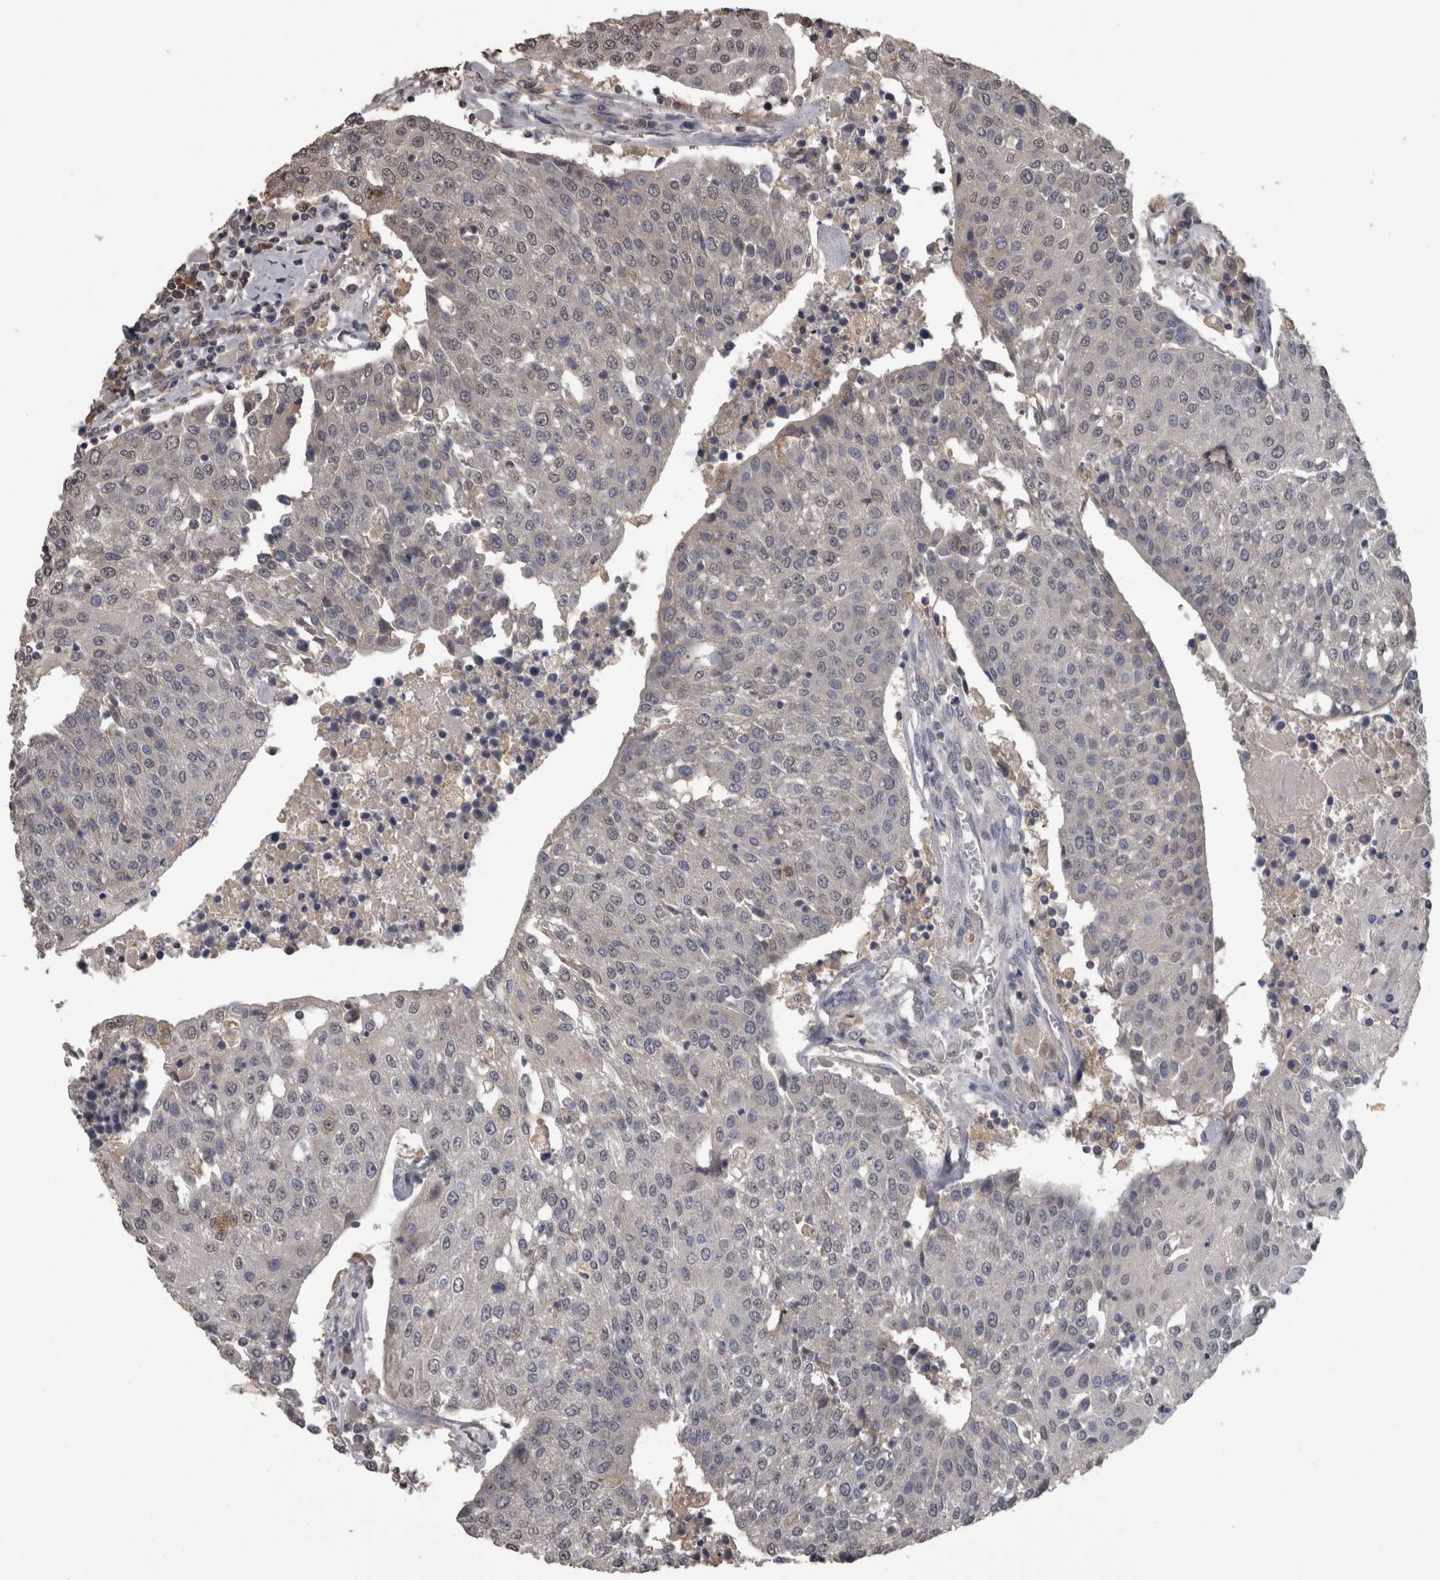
{"staining": {"intensity": "negative", "quantity": "none", "location": "none"}, "tissue": "urothelial cancer", "cell_type": "Tumor cells", "image_type": "cancer", "snomed": [{"axis": "morphology", "description": "Urothelial carcinoma, High grade"}, {"axis": "topography", "description": "Urinary bladder"}], "caption": "Tumor cells show no significant protein positivity in urothelial cancer.", "gene": "PIK3AP1", "patient": {"sex": "female", "age": 85}}